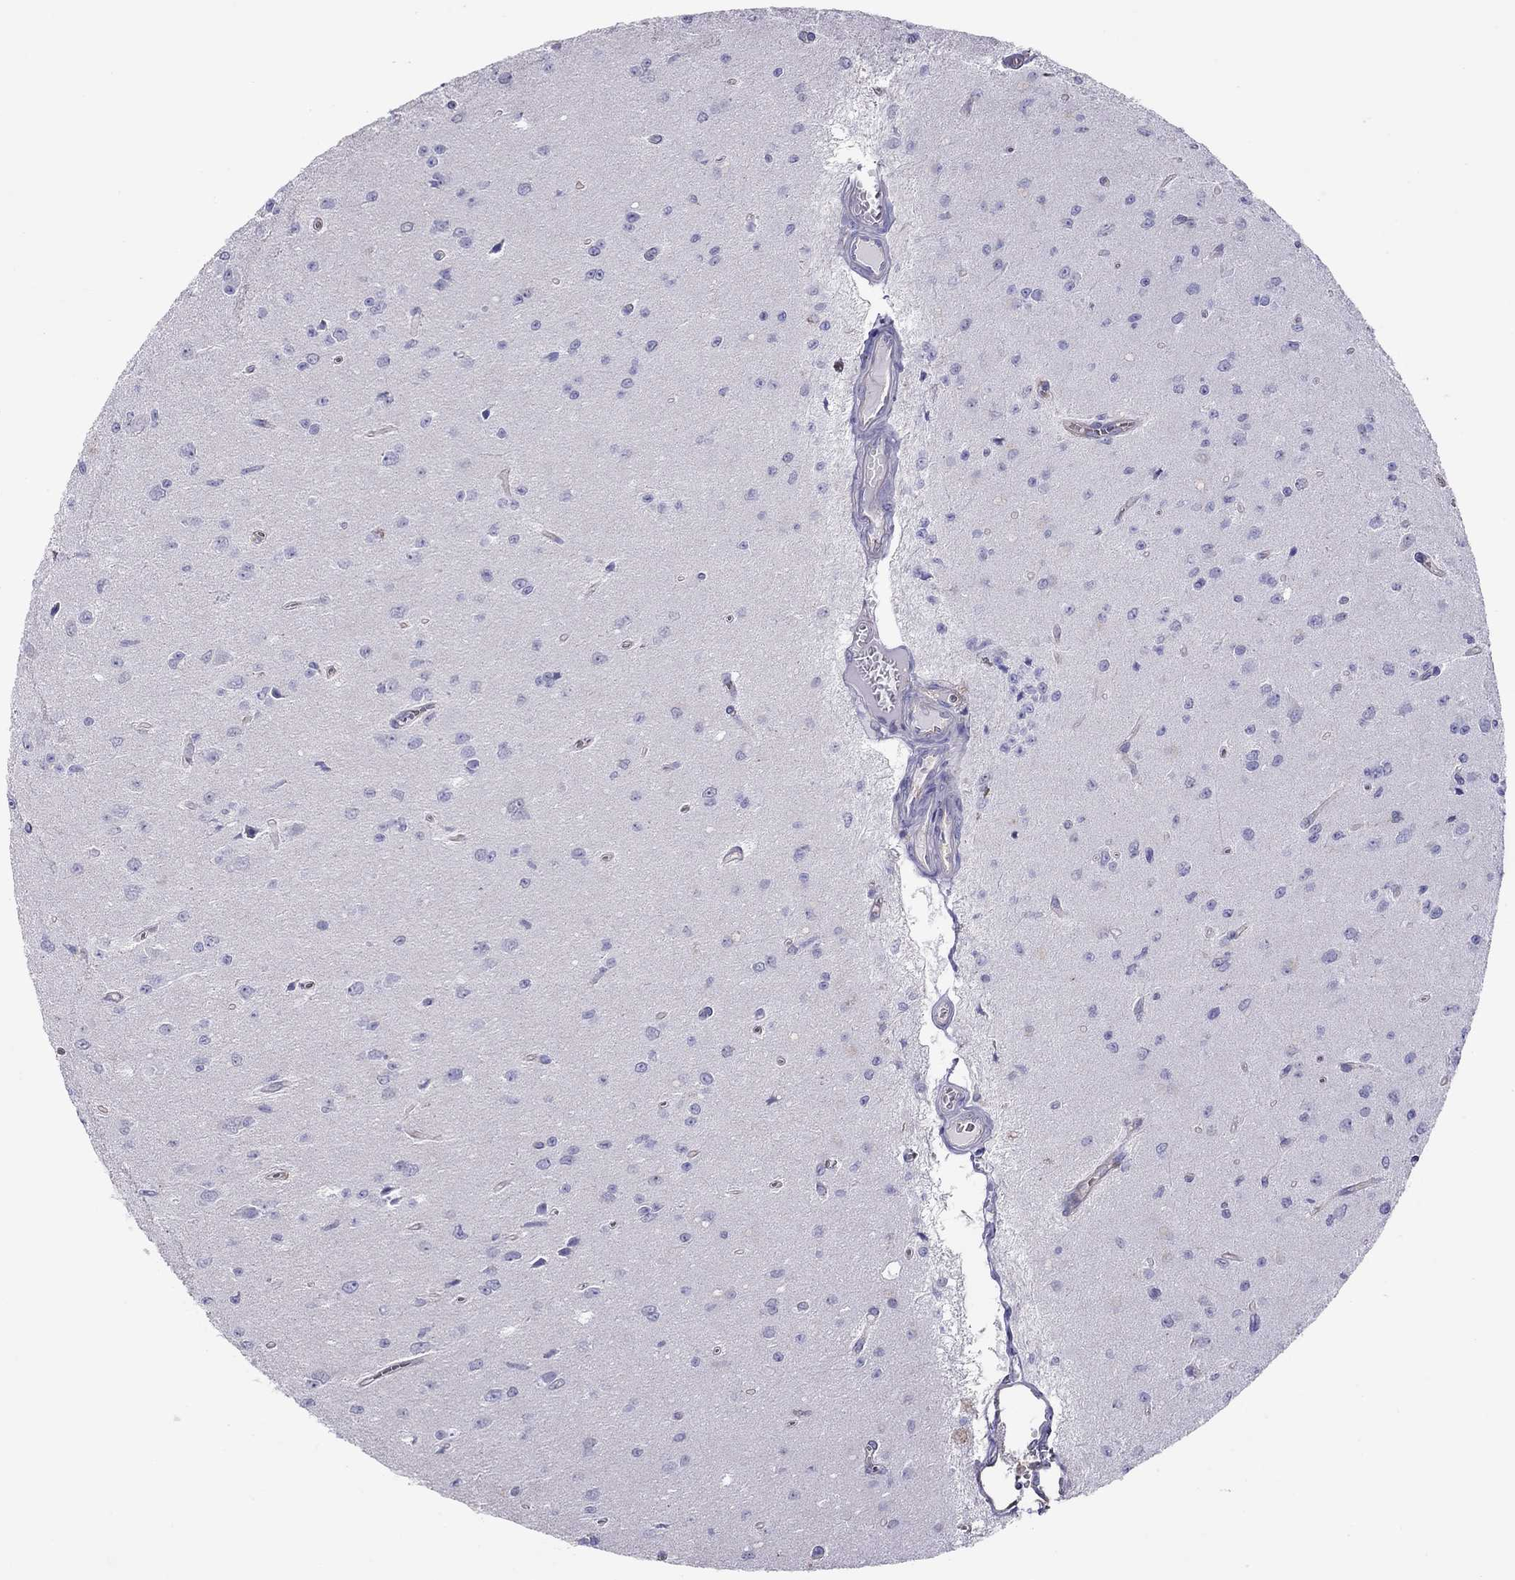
{"staining": {"intensity": "negative", "quantity": "none", "location": "none"}, "tissue": "glioma", "cell_type": "Tumor cells", "image_type": "cancer", "snomed": [{"axis": "morphology", "description": "Glioma, malignant, Low grade"}, {"axis": "topography", "description": "Brain"}], "caption": "A photomicrograph of malignant glioma (low-grade) stained for a protein displays no brown staining in tumor cells.", "gene": "ALOX15B", "patient": {"sex": "female", "age": 45}}